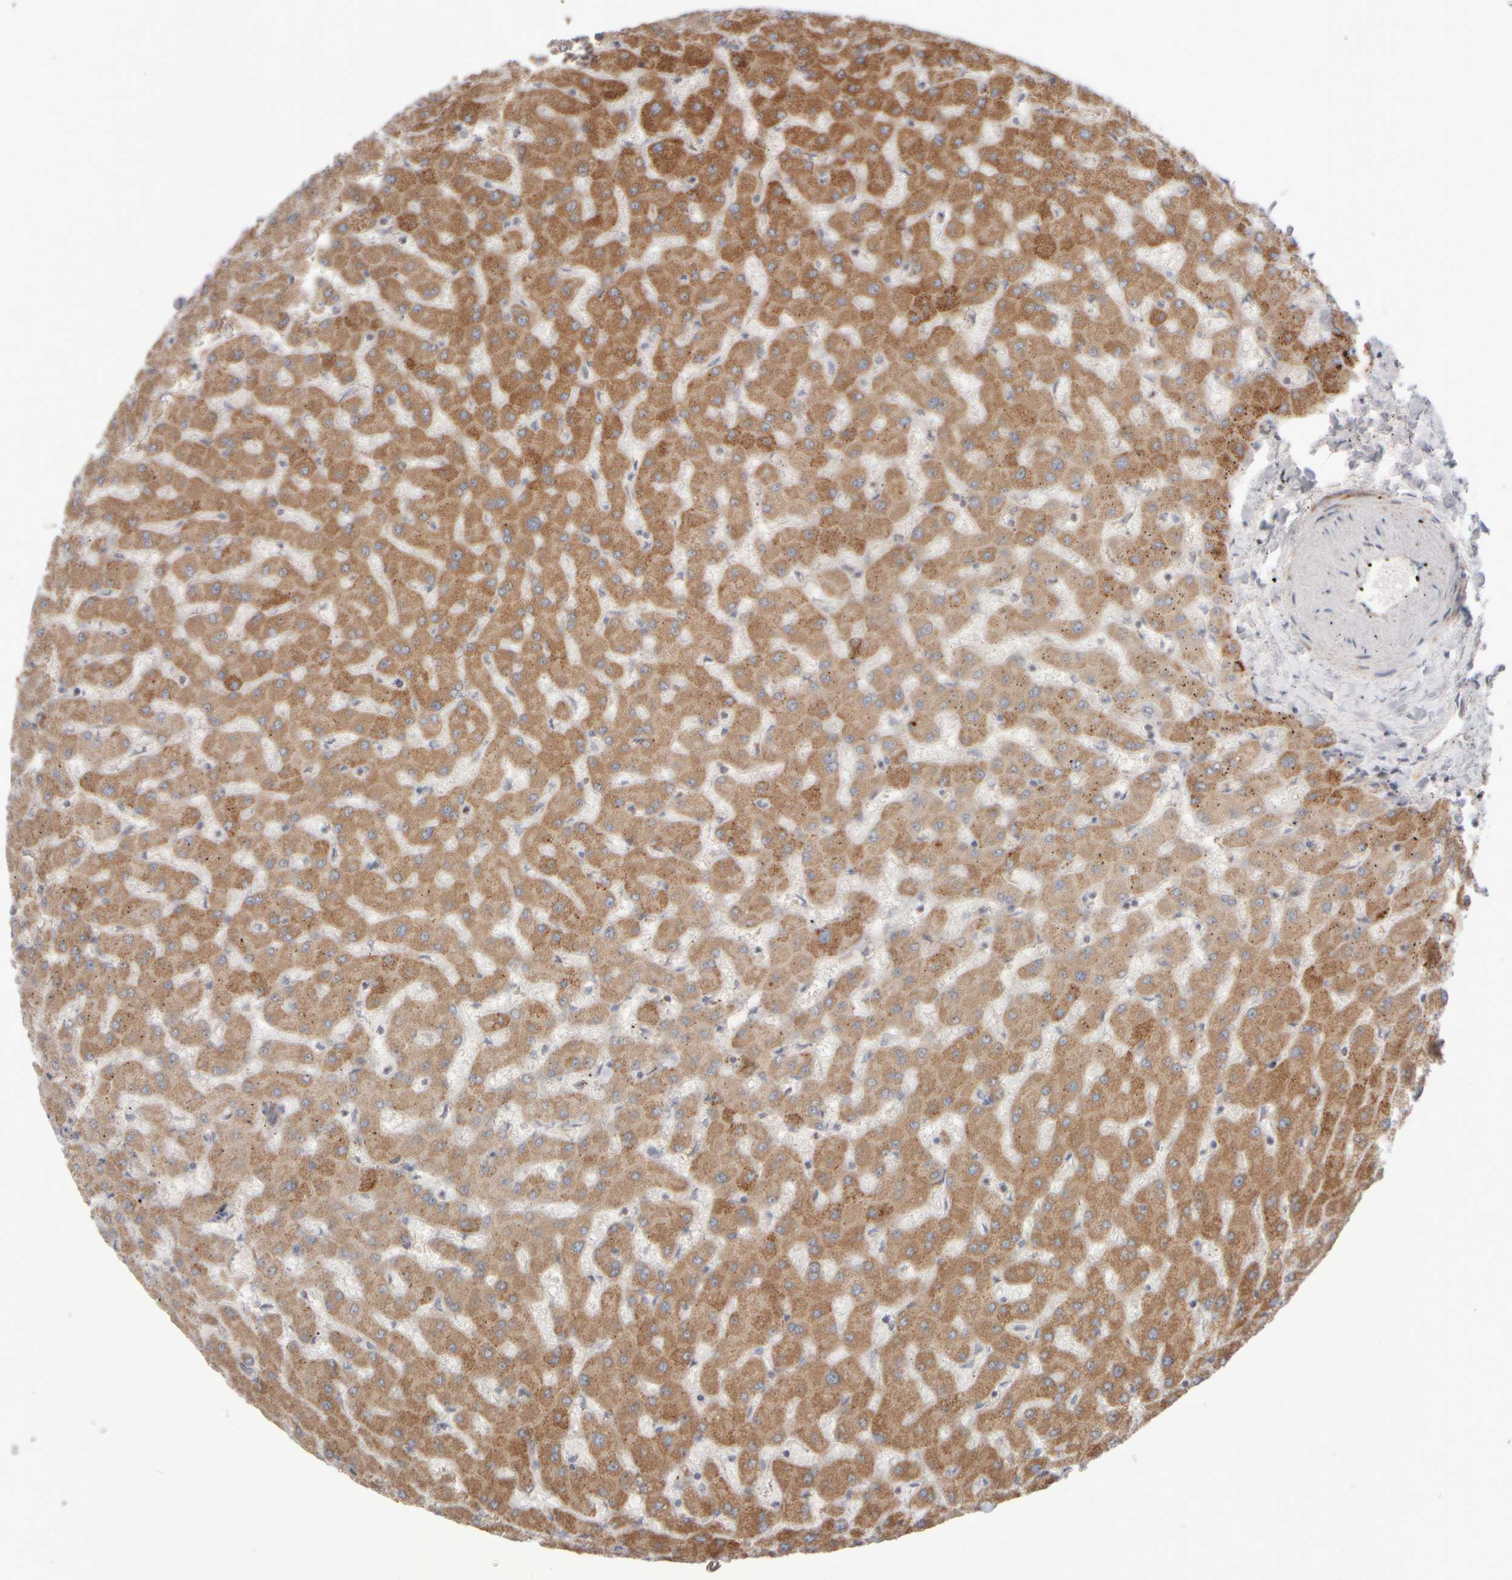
{"staining": {"intensity": "moderate", "quantity": ">75%", "location": "cytoplasmic/membranous"}, "tissue": "liver", "cell_type": "Hepatocytes", "image_type": "normal", "snomed": [{"axis": "morphology", "description": "Normal tissue, NOS"}, {"axis": "topography", "description": "Liver"}], "caption": "This is an image of IHC staining of normal liver, which shows moderate staining in the cytoplasmic/membranous of hepatocytes.", "gene": "CHADL", "patient": {"sex": "female", "age": 63}}